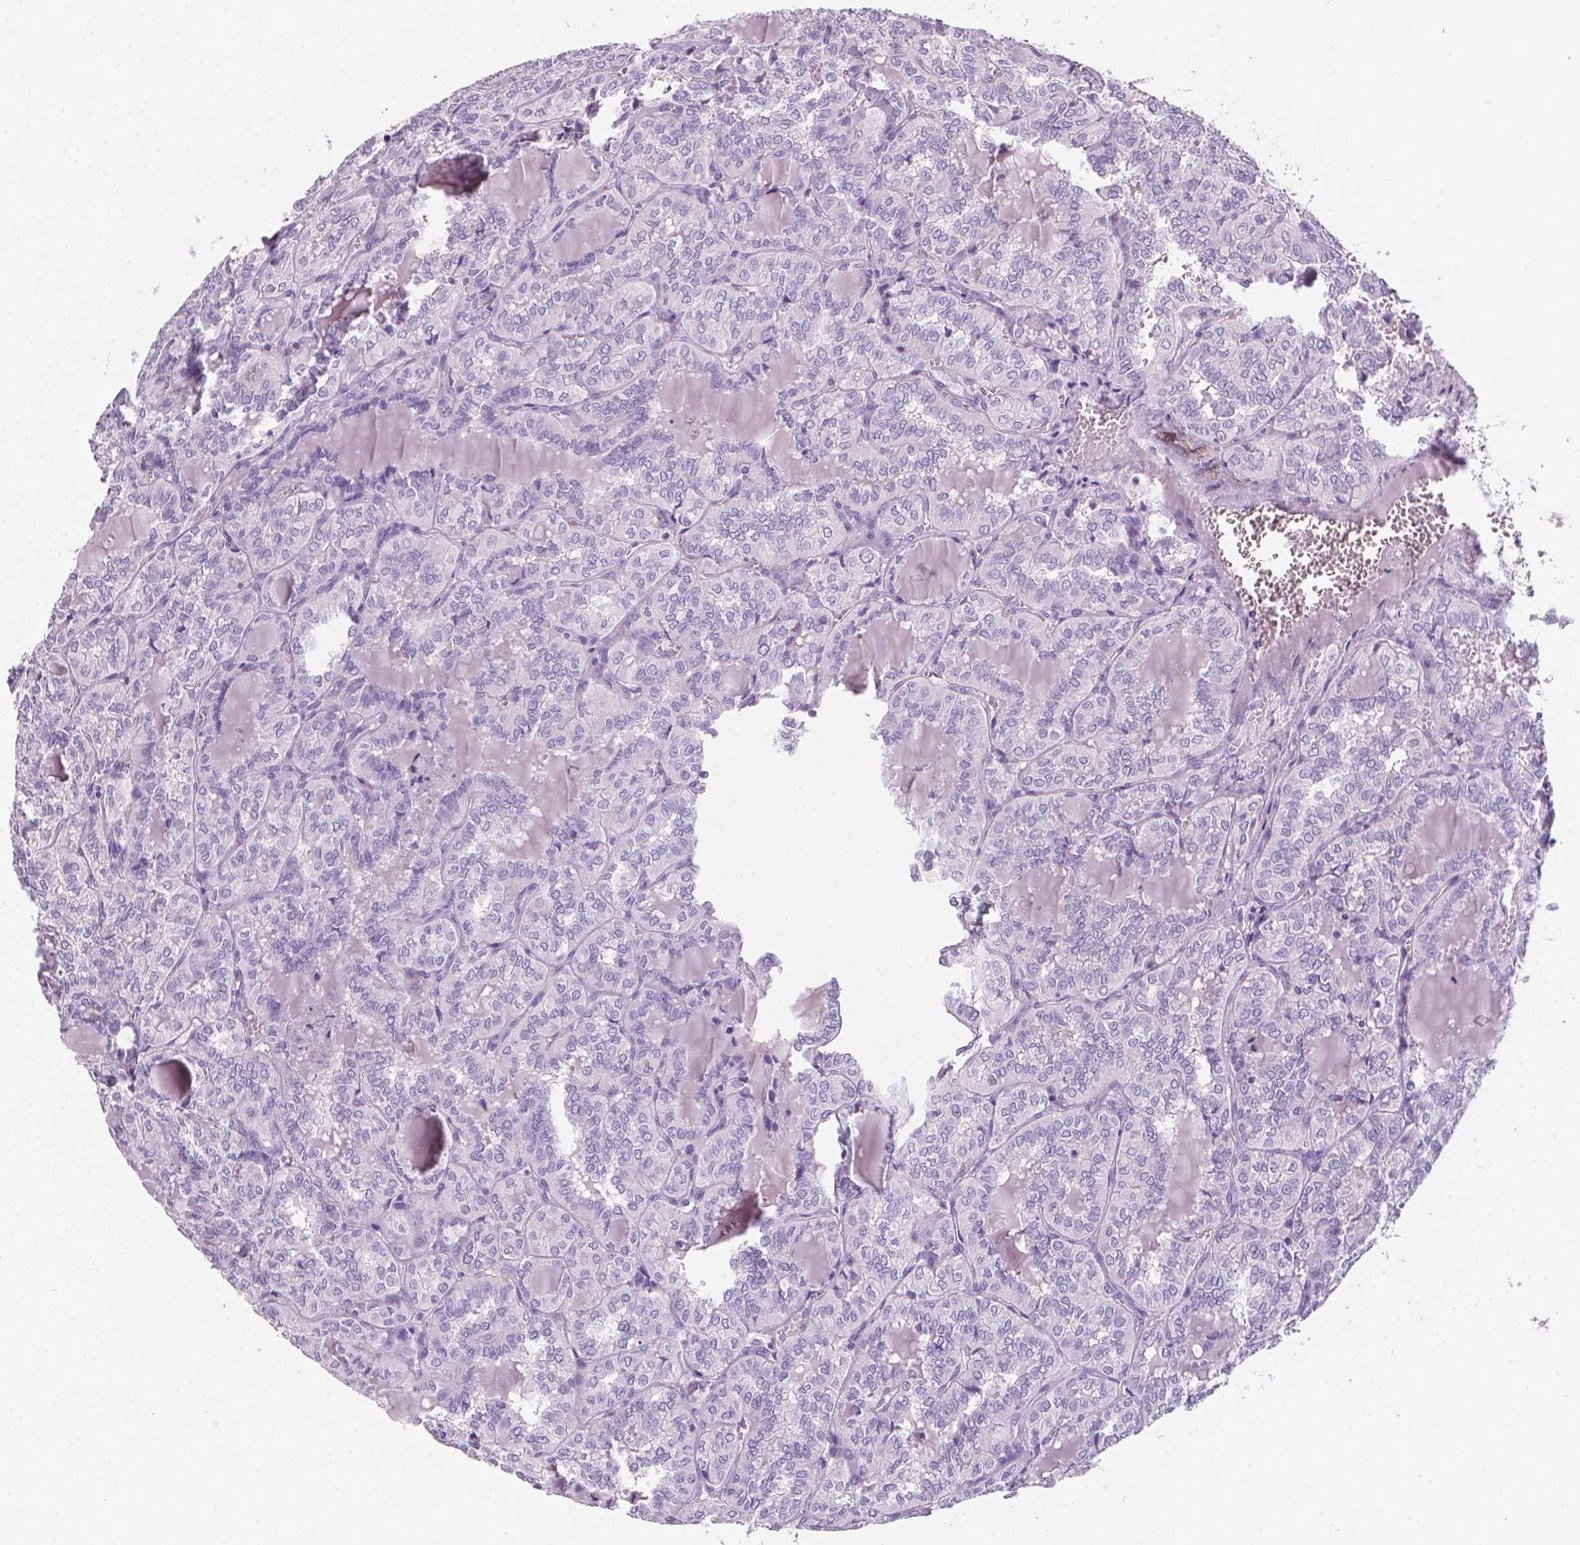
{"staining": {"intensity": "negative", "quantity": "none", "location": "none"}, "tissue": "thyroid cancer", "cell_type": "Tumor cells", "image_type": "cancer", "snomed": [{"axis": "morphology", "description": "Papillary adenocarcinoma, NOS"}, {"axis": "topography", "description": "Thyroid gland"}], "caption": "Histopathology image shows no significant protein expression in tumor cells of thyroid papillary adenocarcinoma.", "gene": "XPNPEP2", "patient": {"sex": "female", "age": 41}}